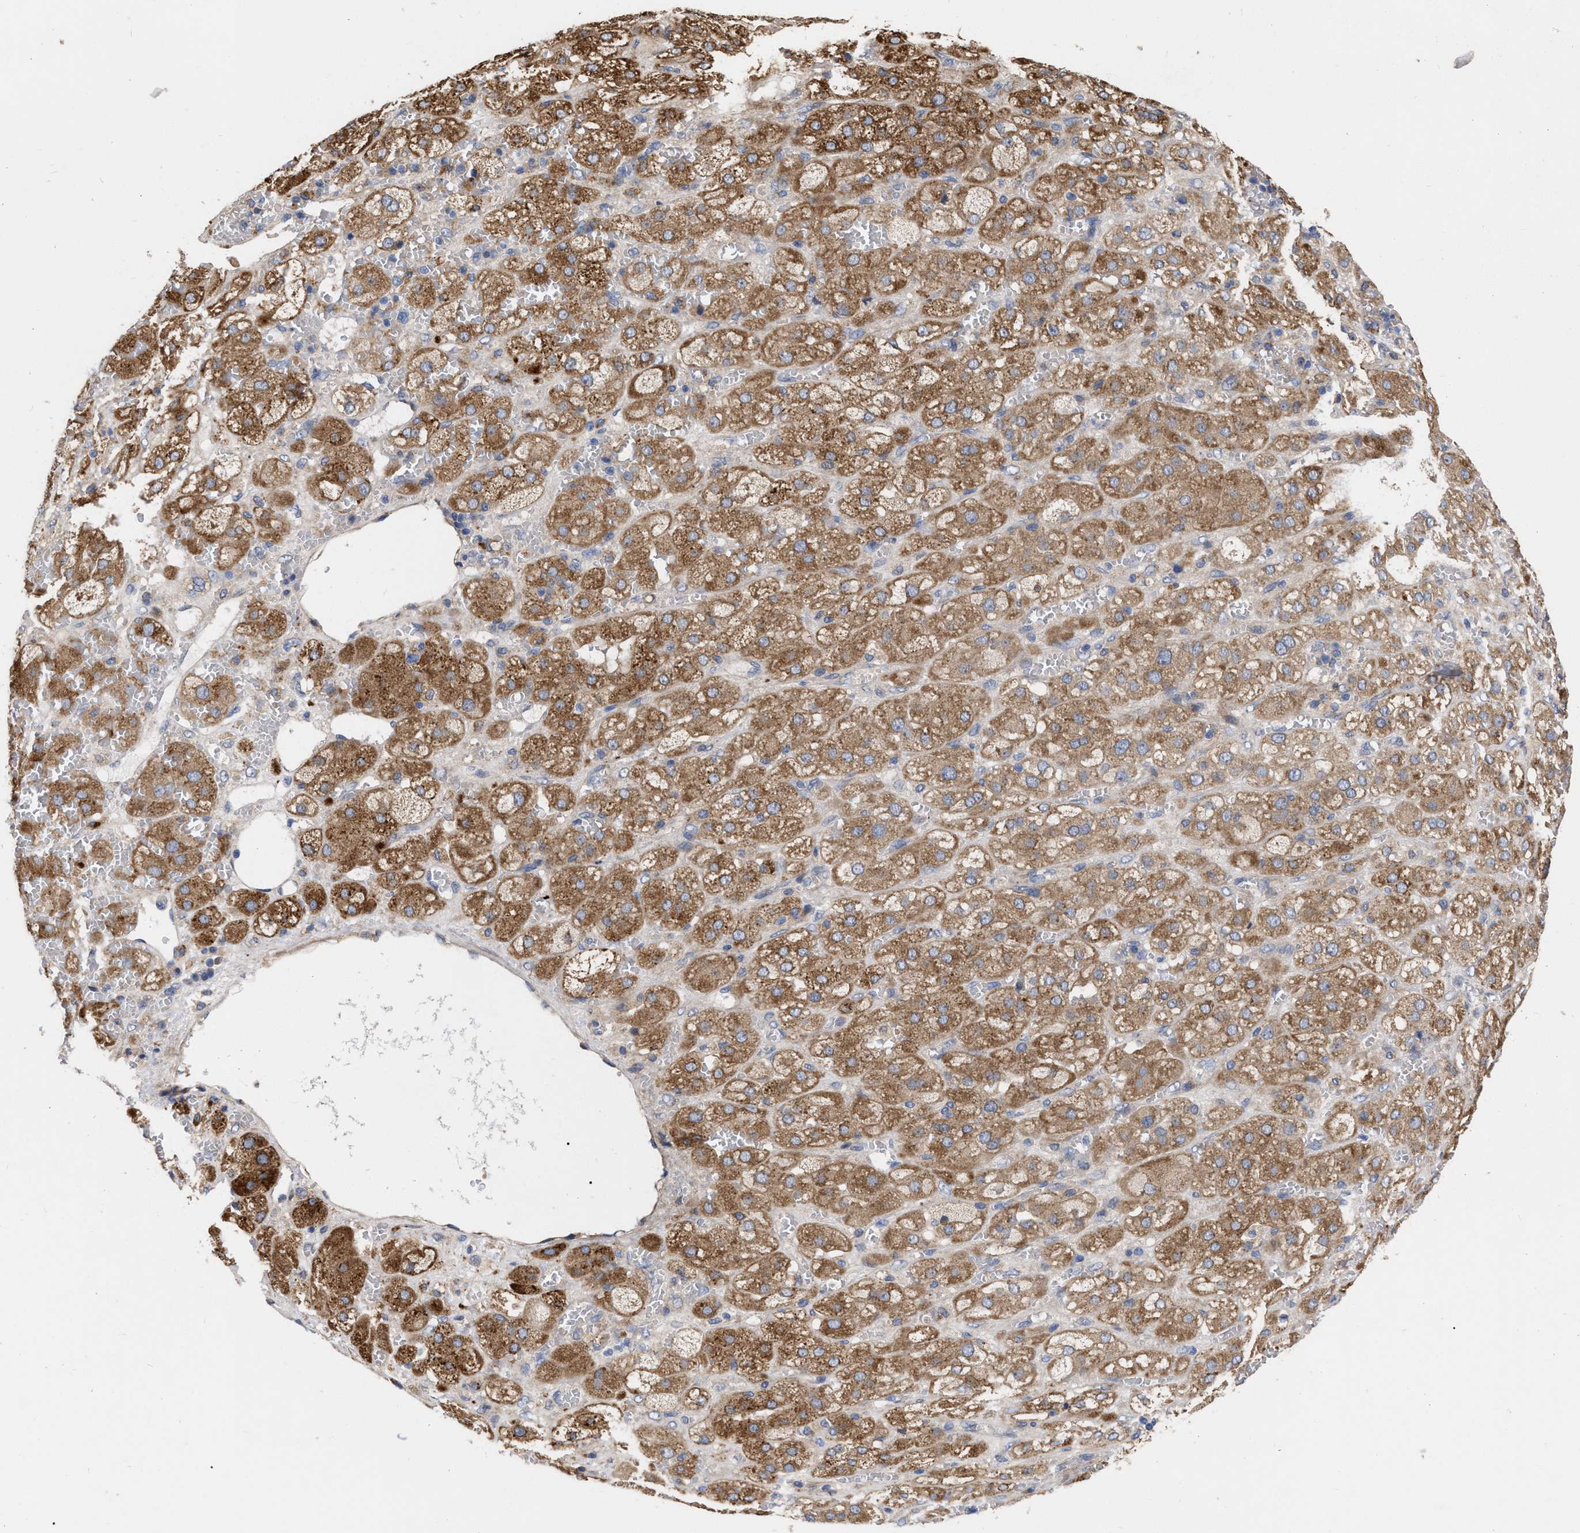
{"staining": {"intensity": "strong", "quantity": ">75%", "location": "cytoplasmic/membranous"}, "tissue": "adrenal gland", "cell_type": "Glandular cells", "image_type": "normal", "snomed": [{"axis": "morphology", "description": "Normal tissue, NOS"}, {"axis": "topography", "description": "Adrenal gland"}], "caption": "Immunohistochemistry of unremarkable human adrenal gland reveals high levels of strong cytoplasmic/membranous positivity in approximately >75% of glandular cells.", "gene": "MLST8", "patient": {"sex": "female", "age": 47}}